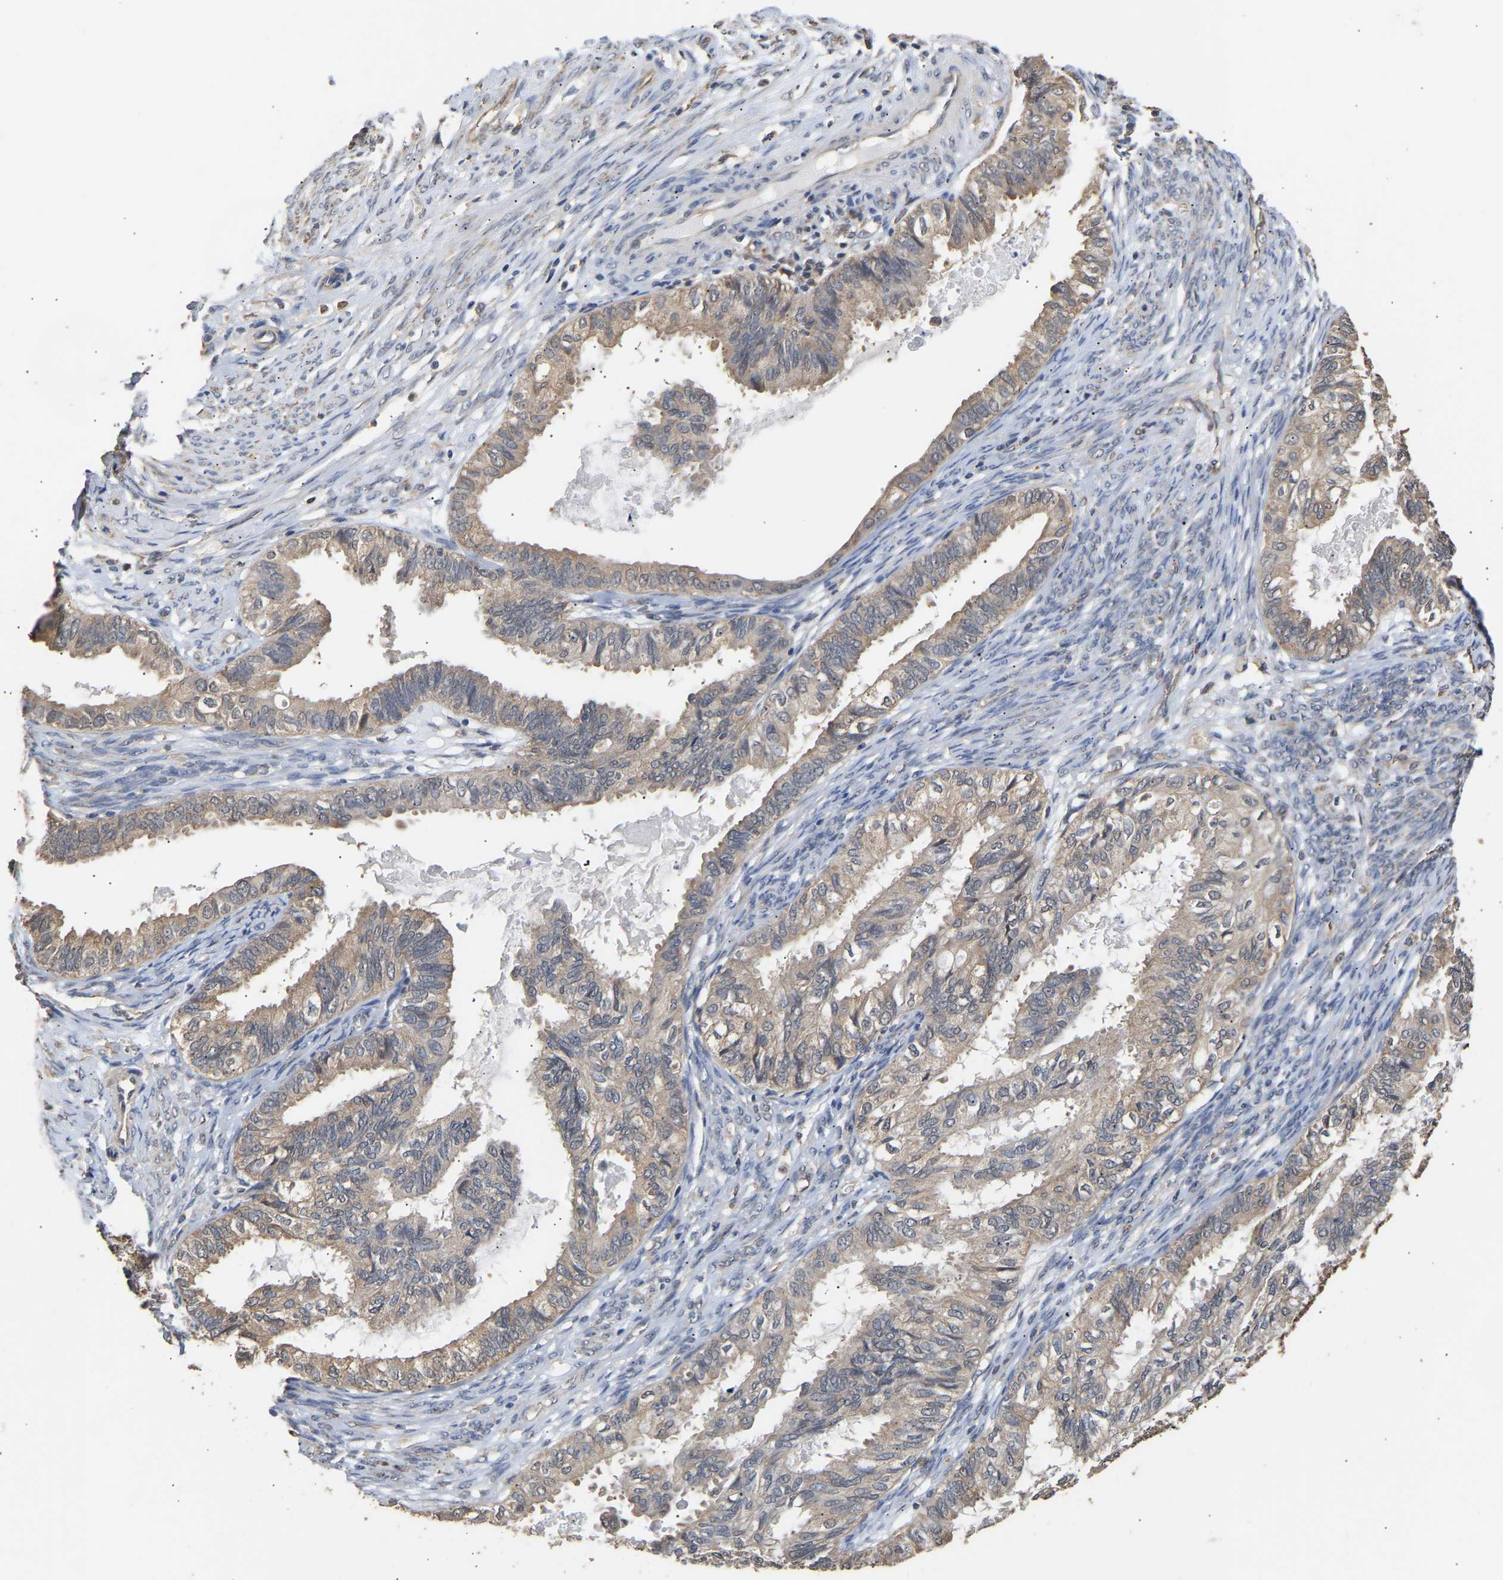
{"staining": {"intensity": "weak", "quantity": ">75%", "location": "cytoplasmic/membranous"}, "tissue": "cervical cancer", "cell_type": "Tumor cells", "image_type": "cancer", "snomed": [{"axis": "morphology", "description": "Normal tissue, NOS"}, {"axis": "morphology", "description": "Adenocarcinoma, NOS"}, {"axis": "topography", "description": "Cervix"}, {"axis": "topography", "description": "Endometrium"}], "caption": "High-magnification brightfield microscopy of cervical cancer stained with DAB (brown) and counterstained with hematoxylin (blue). tumor cells exhibit weak cytoplasmic/membranous expression is appreciated in about>75% of cells.", "gene": "ZNF26", "patient": {"sex": "female", "age": 86}}